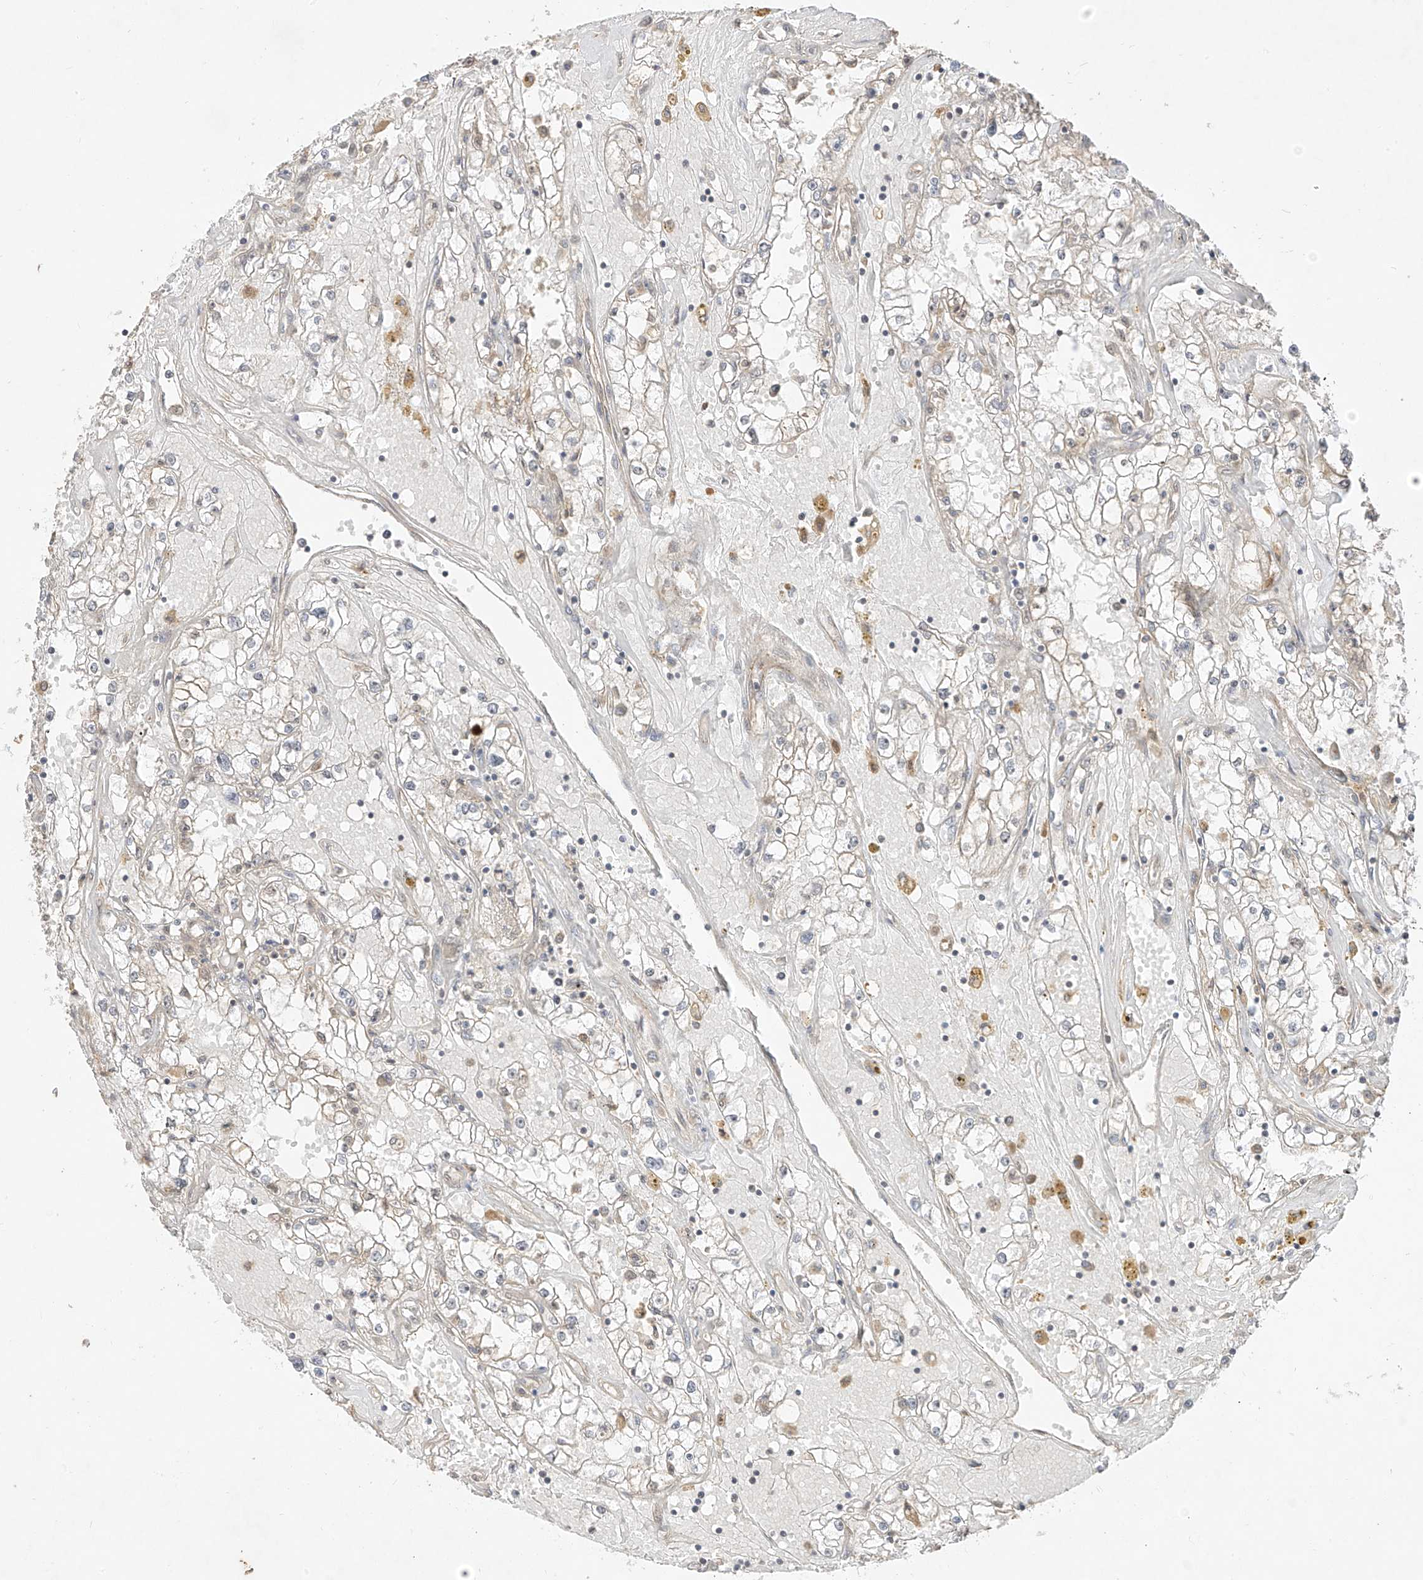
{"staining": {"intensity": "negative", "quantity": "none", "location": "none"}, "tissue": "renal cancer", "cell_type": "Tumor cells", "image_type": "cancer", "snomed": [{"axis": "morphology", "description": "Adenocarcinoma, NOS"}, {"axis": "topography", "description": "Kidney"}], "caption": "High magnification brightfield microscopy of renal cancer (adenocarcinoma) stained with DAB (brown) and counterstained with hematoxylin (blue): tumor cells show no significant positivity.", "gene": "LCOR", "patient": {"sex": "male", "age": 56}}